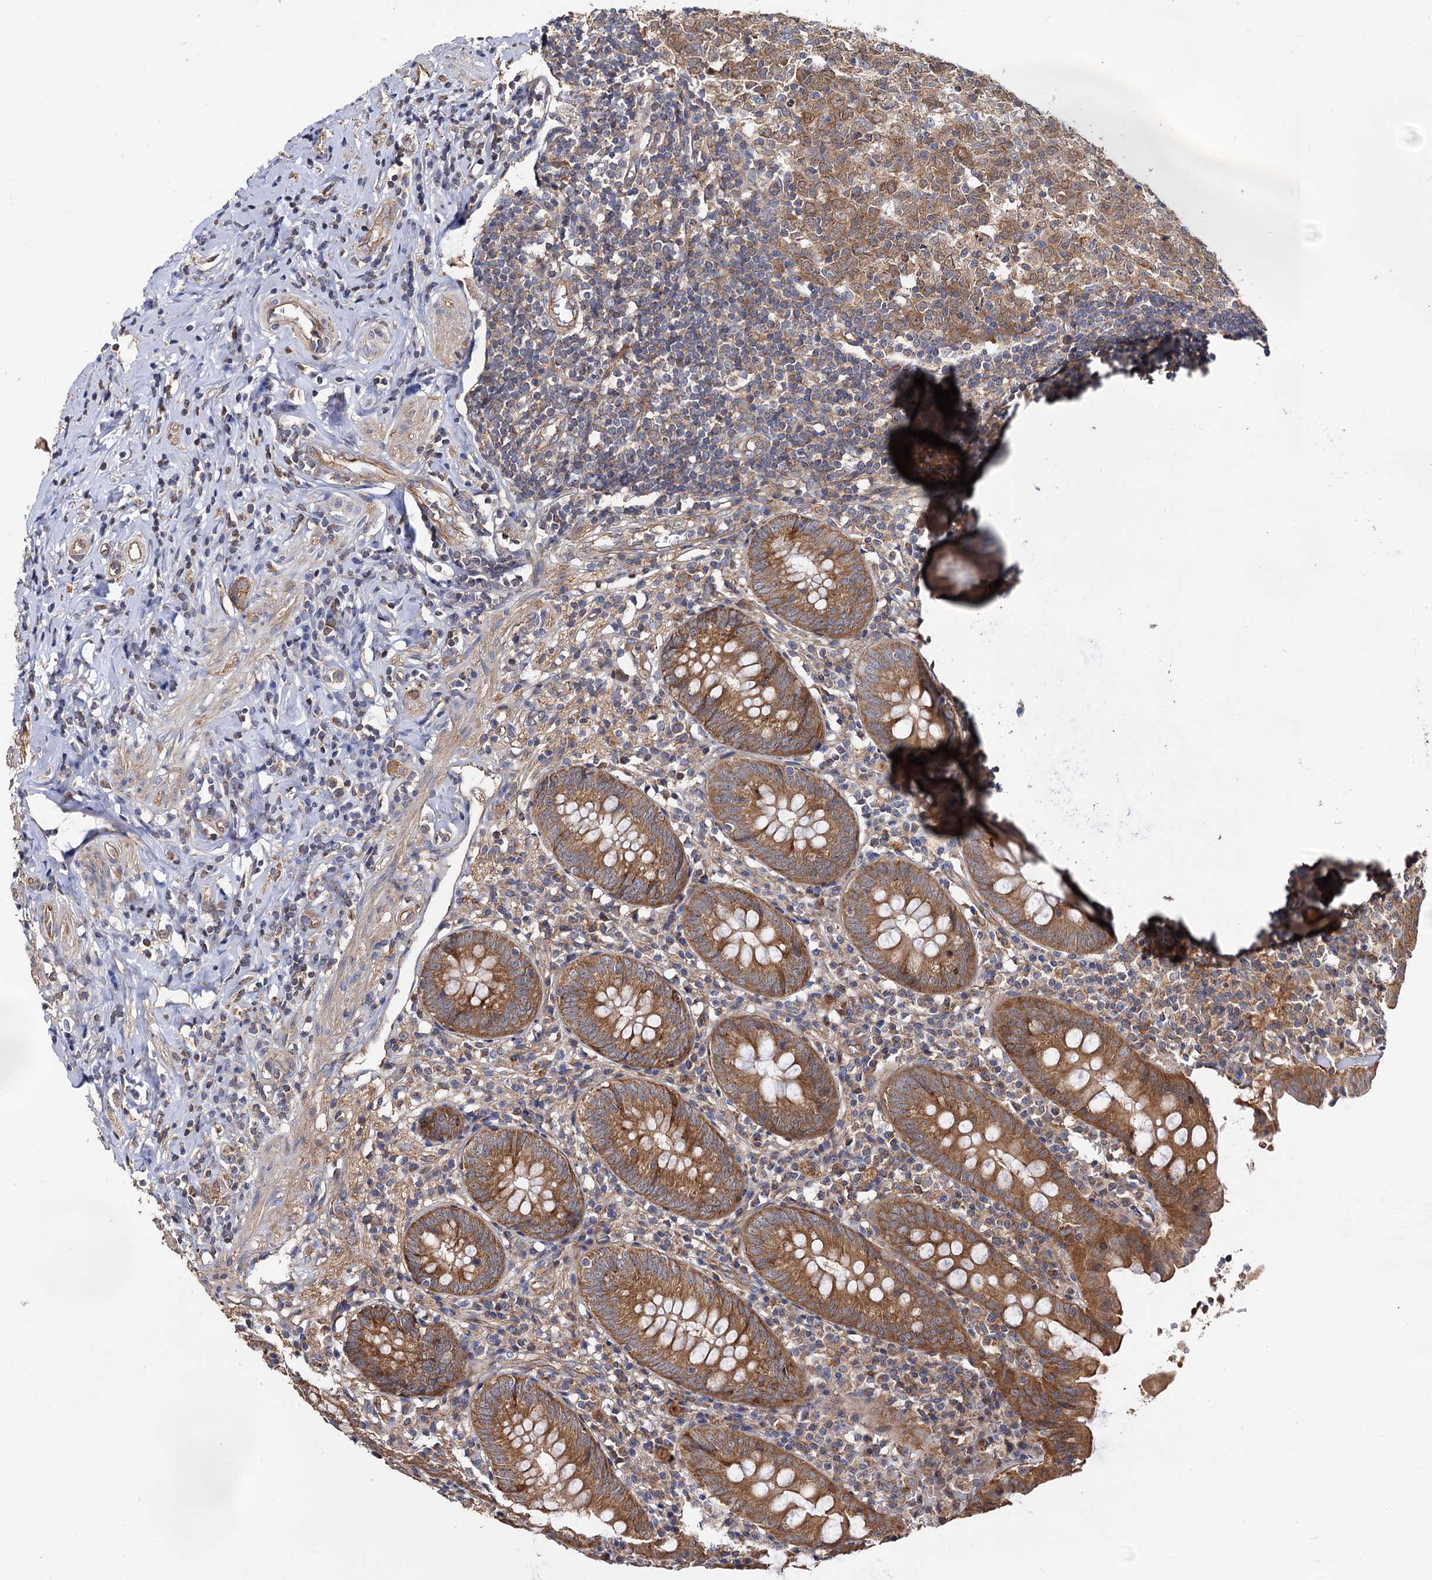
{"staining": {"intensity": "moderate", "quantity": ">75%", "location": "cytoplasmic/membranous"}, "tissue": "appendix", "cell_type": "Glandular cells", "image_type": "normal", "snomed": [{"axis": "morphology", "description": "Normal tissue, NOS"}, {"axis": "topography", "description": "Appendix"}], "caption": "The image shows immunohistochemical staining of normal appendix. There is moderate cytoplasmic/membranous staining is present in about >75% of glandular cells. The staining is performed using DAB brown chromogen to label protein expression. The nuclei are counter-stained blue using hematoxylin.", "gene": "IDI1", "patient": {"sex": "female", "age": 54}}